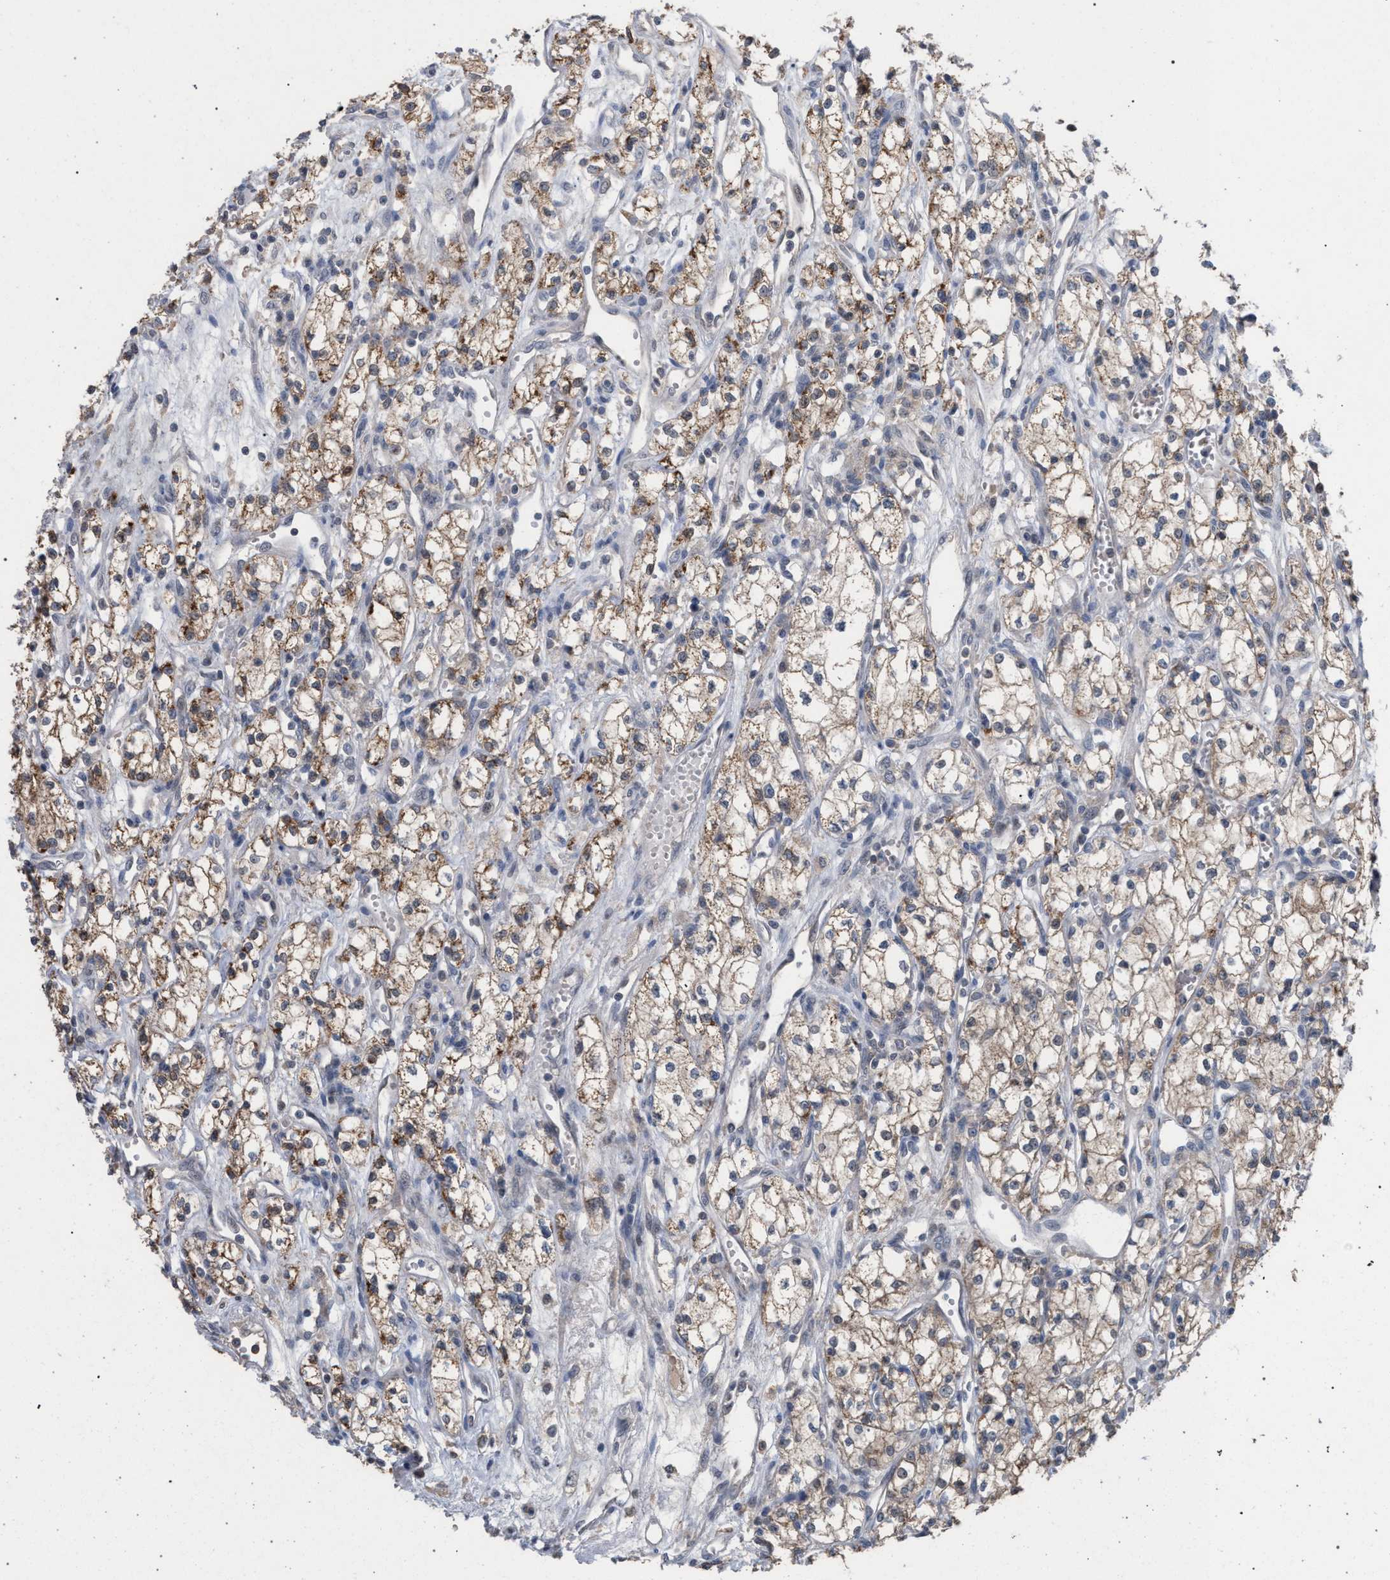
{"staining": {"intensity": "moderate", "quantity": ">75%", "location": "cytoplasmic/membranous"}, "tissue": "renal cancer", "cell_type": "Tumor cells", "image_type": "cancer", "snomed": [{"axis": "morphology", "description": "Adenocarcinoma, NOS"}, {"axis": "topography", "description": "Kidney"}], "caption": "Renal cancer was stained to show a protein in brown. There is medium levels of moderate cytoplasmic/membranous positivity in about >75% of tumor cells.", "gene": "TECPR1", "patient": {"sex": "male", "age": 59}}